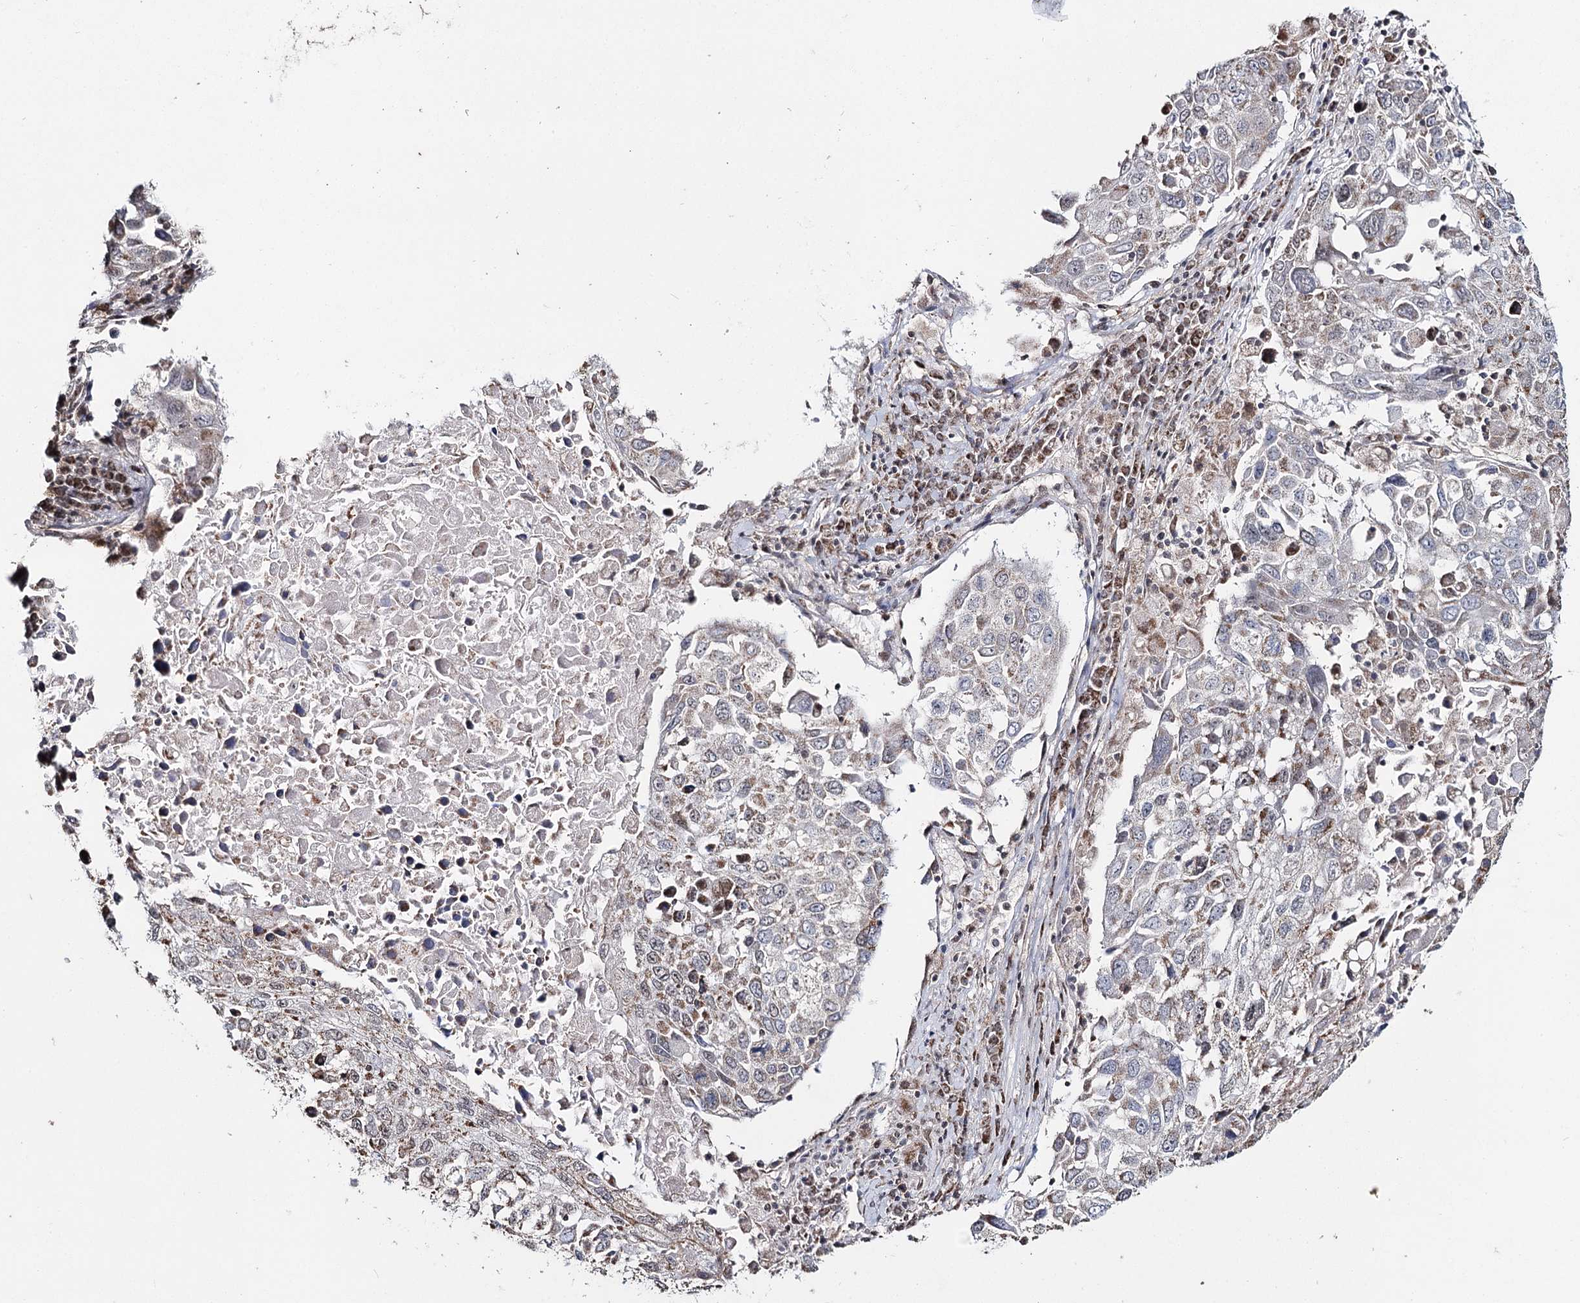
{"staining": {"intensity": "weak", "quantity": "<25%", "location": "cytoplasmic/membranous"}, "tissue": "lung cancer", "cell_type": "Tumor cells", "image_type": "cancer", "snomed": [{"axis": "morphology", "description": "Squamous cell carcinoma, NOS"}, {"axis": "topography", "description": "Lung"}], "caption": "Immunohistochemical staining of lung squamous cell carcinoma exhibits no significant expression in tumor cells. (DAB immunohistochemistry with hematoxylin counter stain).", "gene": "PDHX", "patient": {"sex": "male", "age": 65}}